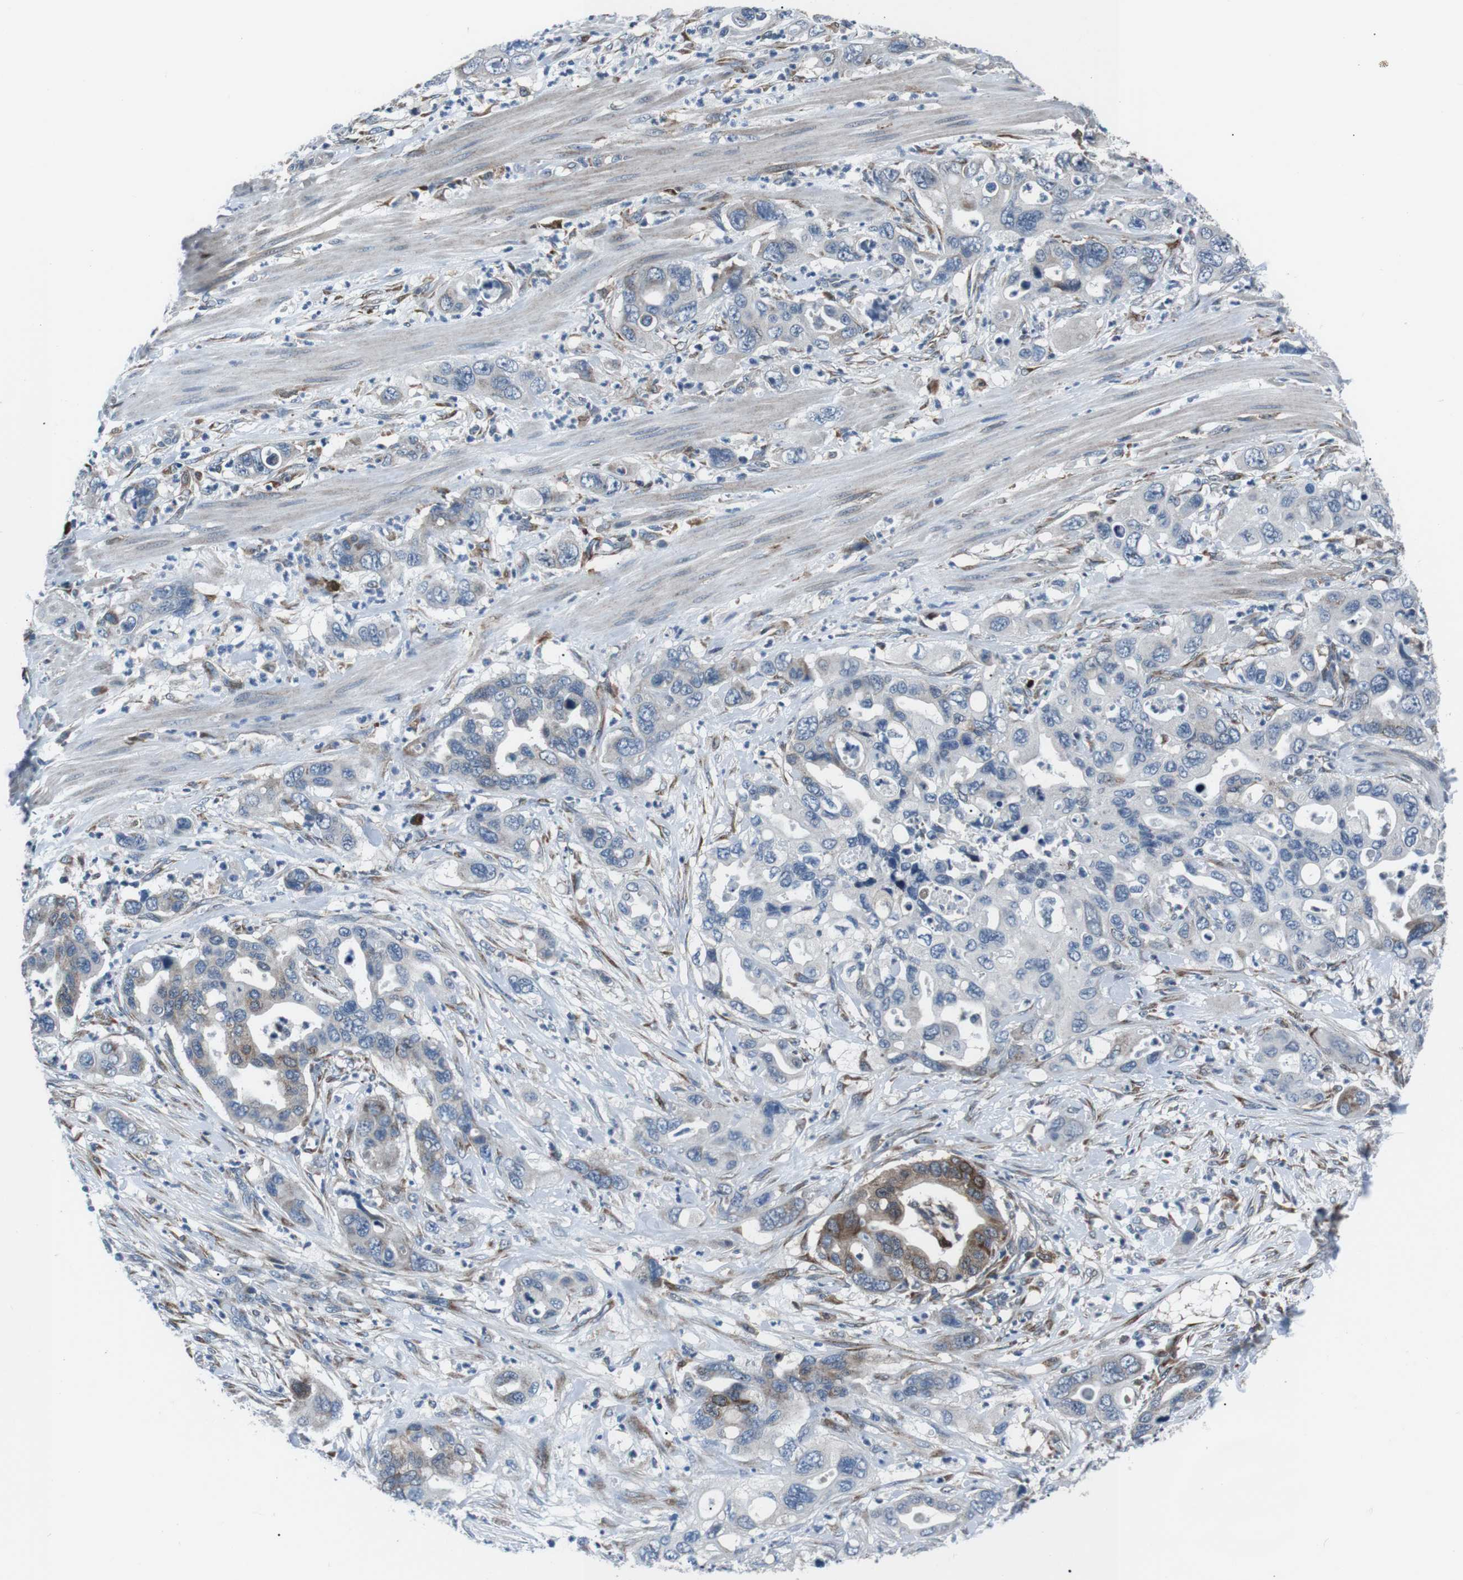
{"staining": {"intensity": "moderate", "quantity": "<25%", "location": "cytoplasmic/membranous"}, "tissue": "pancreatic cancer", "cell_type": "Tumor cells", "image_type": "cancer", "snomed": [{"axis": "morphology", "description": "Adenocarcinoma, NOS"}, {"axis": "topography", "description": "Pancreas"}], "caption": "Protein analysis of adenocarcinoma (pancreatic) tissue demonstrates moderate cytoplasmic/membranous positivity in about <25% of tumor cells. The staining was performed using DAB to visualize the protein expression in brown, while the nuclei were stained in blue with hematoxylin (Magnification: 20x).", "gene": "BLNK", "patient": {"sex": "female", "age": 71}}